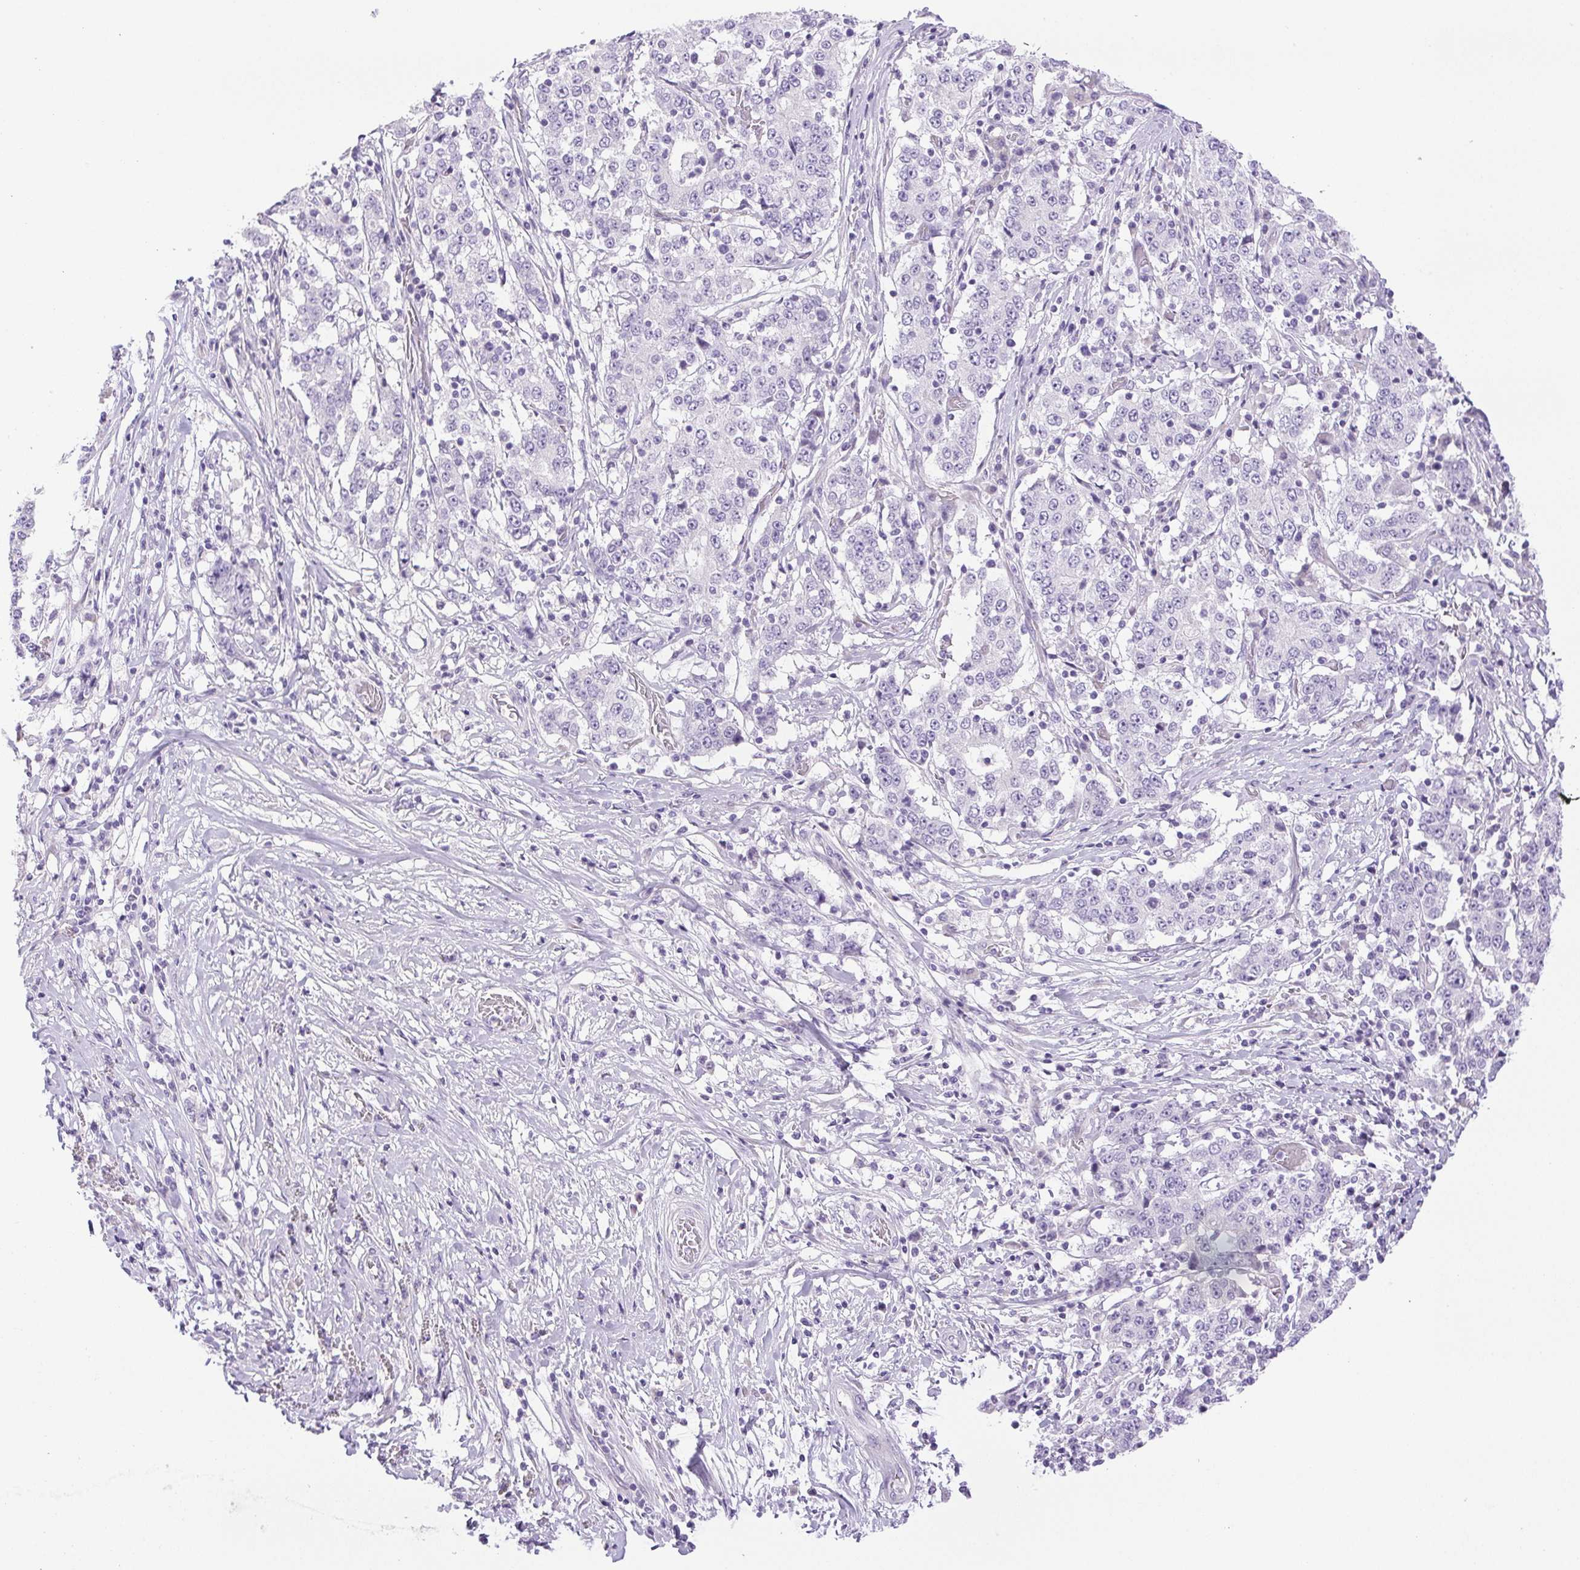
{"staining": {"intensity": "negative", "quantity": "none", "location": "none"}, "tissue": "stomach cancer", "cell_type": "Tumor cells", "image_type": "cancer", "snomed": [{"axis": "morphology", "description": "Adenocarcinoma, NOS"}, {"axis": "topography", "description": "Stomach"}], "caption": "An image of human stomach adenocarcinoma is negative for staining in tumor cells.", "gene": "PAPPA2", "patient": {"sex": "male", "age": 59}}